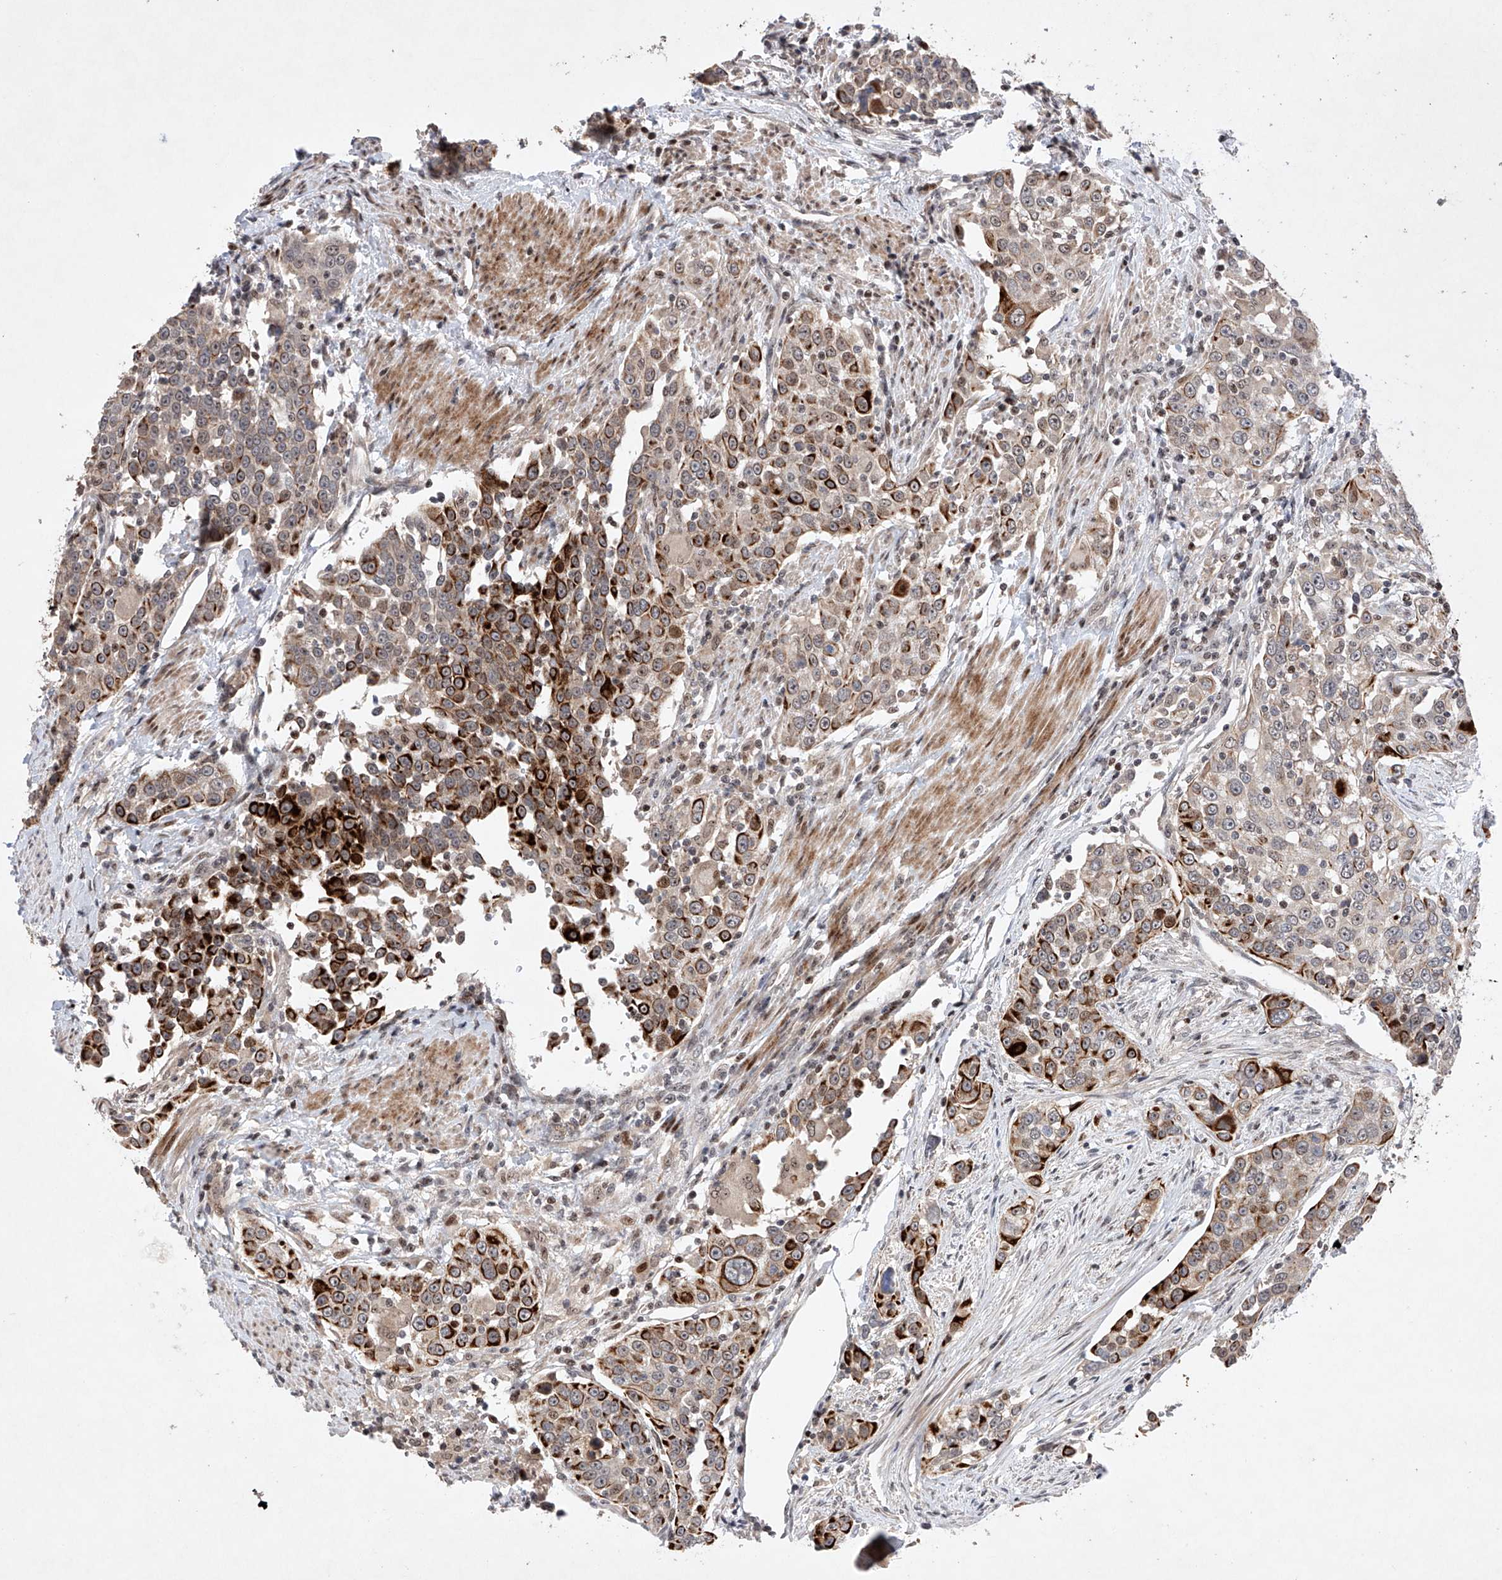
{"staining": {"intensity": "strong", "quantity": "25%-75%", "location": "cytoplasmic/membranous"}, "tissue": "urothelial cancer", "cell_type": "Tumor cells", "image_type": "cancer", "snomed": [{"axis": "morphology", "description": "Urothelial carcinoma, High grade"}, {"axis": "topography", "description": "Urinary bladder"}], "caption": "Strong cytoplasmic/membranous staining for a protein is appreciated in approximately 25%-75% of tumor cells of urothelial carcinoma (high-grade) using IHC.", "gene": "AFG1L", "patient": {"sex": "female", "age": 80}}